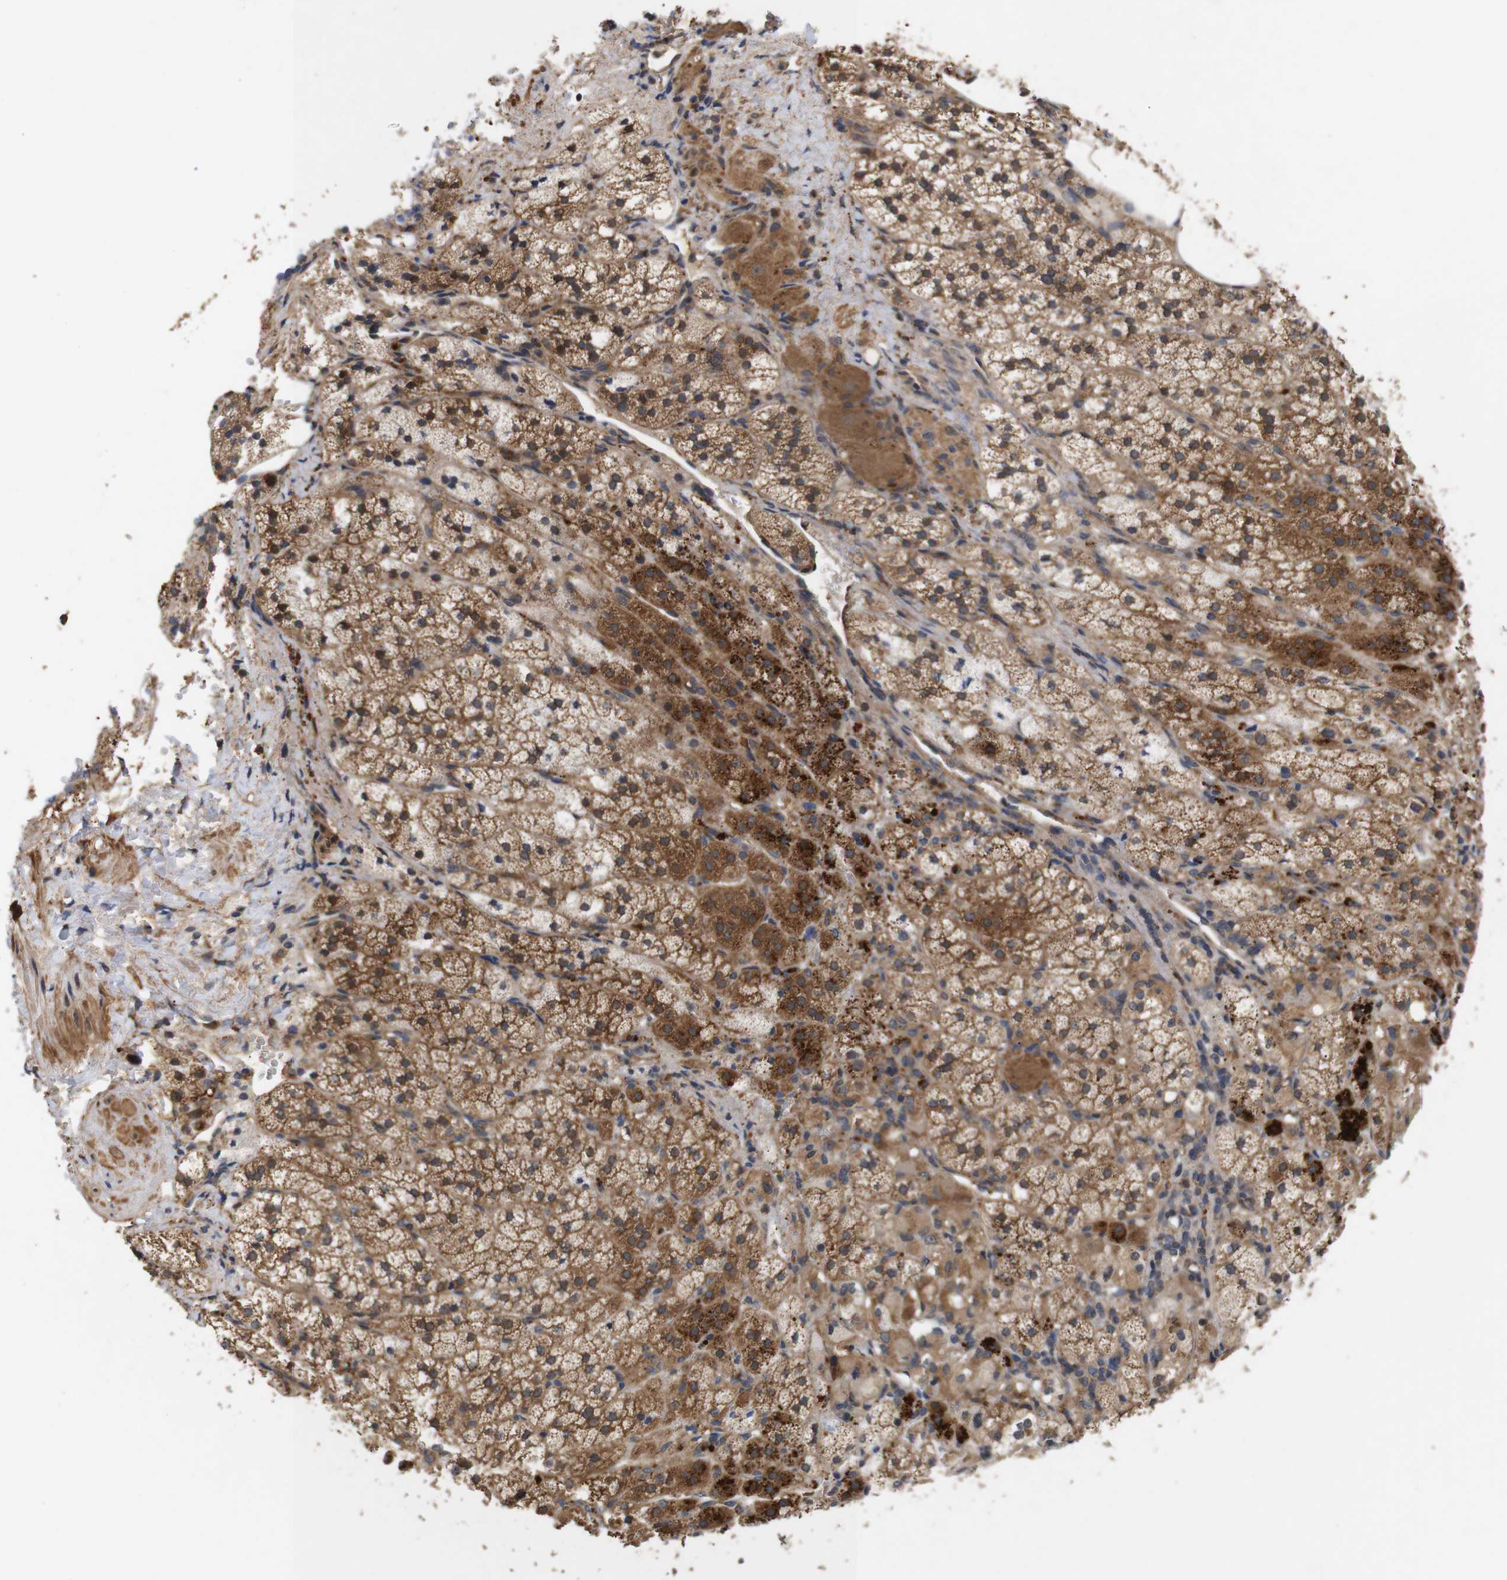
{"staining": {"intensity": "moderate", "quantity": ">75%", "location": "cytoplasmic/membranous"}, "tissue": "adrenal gland", "cell_type": "Glandular cells", "image_type": "normal", "snomed": [{"axis": "morphology", "description": "Normal tissue, NOS"}, {"axis": "topography", "description": "Adrenal gland"}], "caption": "Immunohistochemical staining of normal adrenal gland reveals >75% levels of moderate cytoplasmic/membranous protein positivity in about >75% of glandular cells.", "gene": "DDR1", "patient": {"sex": "male", "age": 56}}